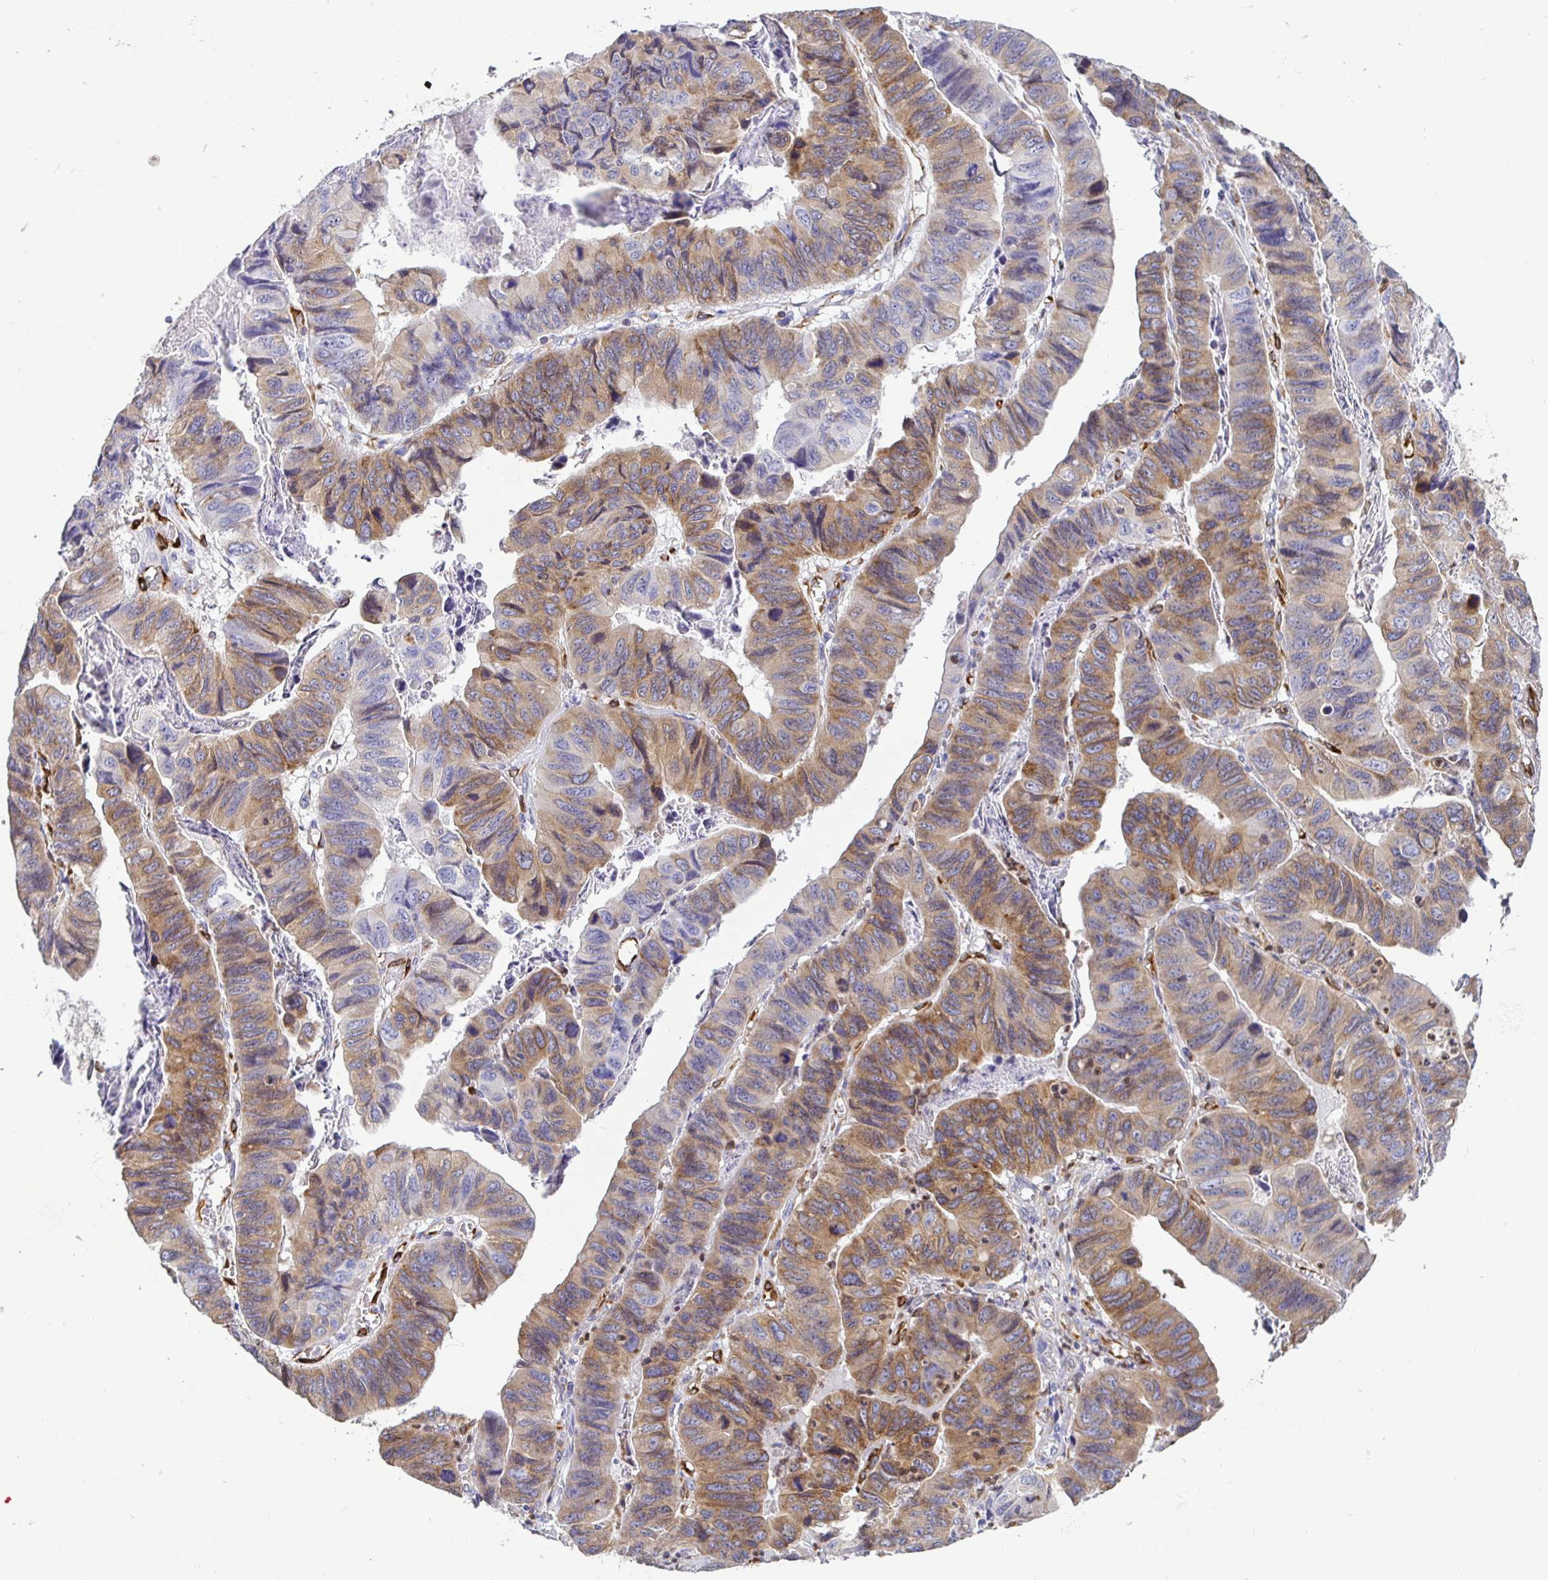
{"staining": {"intensity": "weak", "quantity": "25%-75%", "location": "cytoplasmic/membranous"}, "tissue": "stomach cancer", "cell_type": "Tumor cells", "image_type": "cancer", "snomed": [{"axis": "morphology", "description": "Adenocarcinoma, NOS"}, {"axis": "topography", "description": "Stomach, lower"}], "caption": "The image demonstrates immunohistochemical staining of stomach cancer. There is weak cytoplasmic/membranous staining is identified in approximately 25%-75% of tumor cells.", "gene": "TP53I11", "patient": {"sex": "male", "age": 77}}